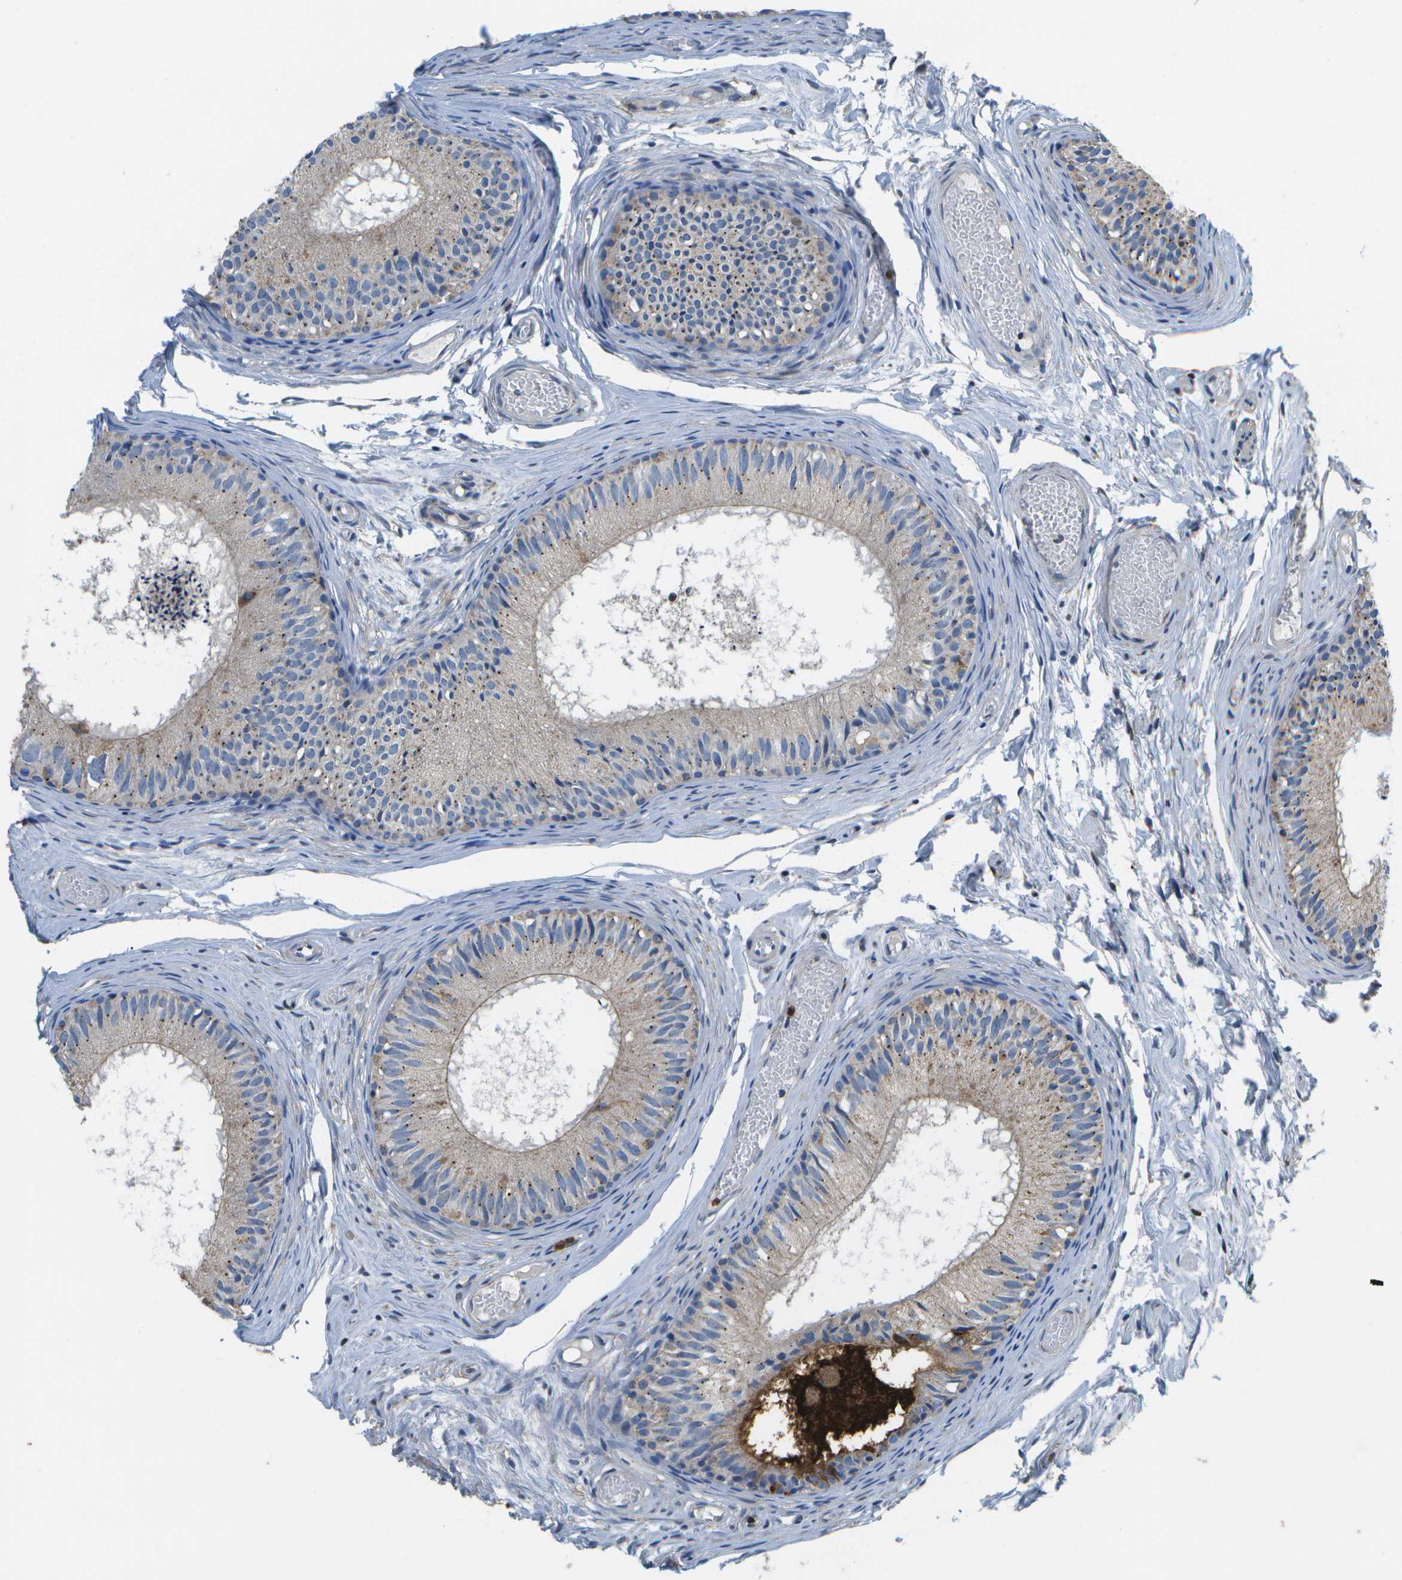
{"staining": {"intensity": "moderate", "quantity": "25%-75%", "location": "cytoplasmic/membranous"}, "tissue": "epididymis", "cell_type": "Glandular cells", "image_type": "normal", "snomed": [{"axis": "morphology", "description": "Normal tissue, NOS"}, {"axis": "topography", "description": "Epididymis"}], "caption": "Immunohistochemistry micrograph of benign epididymis: human epididymis stained using immunohistochemistry reveals medium levels of moderate protein expression localized specifically in the cytoplasmic/membranous of glandular cells, appearing as a cytoplasmic/membranous brown color.", "gene": "GALNT15", "patient": {"sex": "male", "age": 46}}